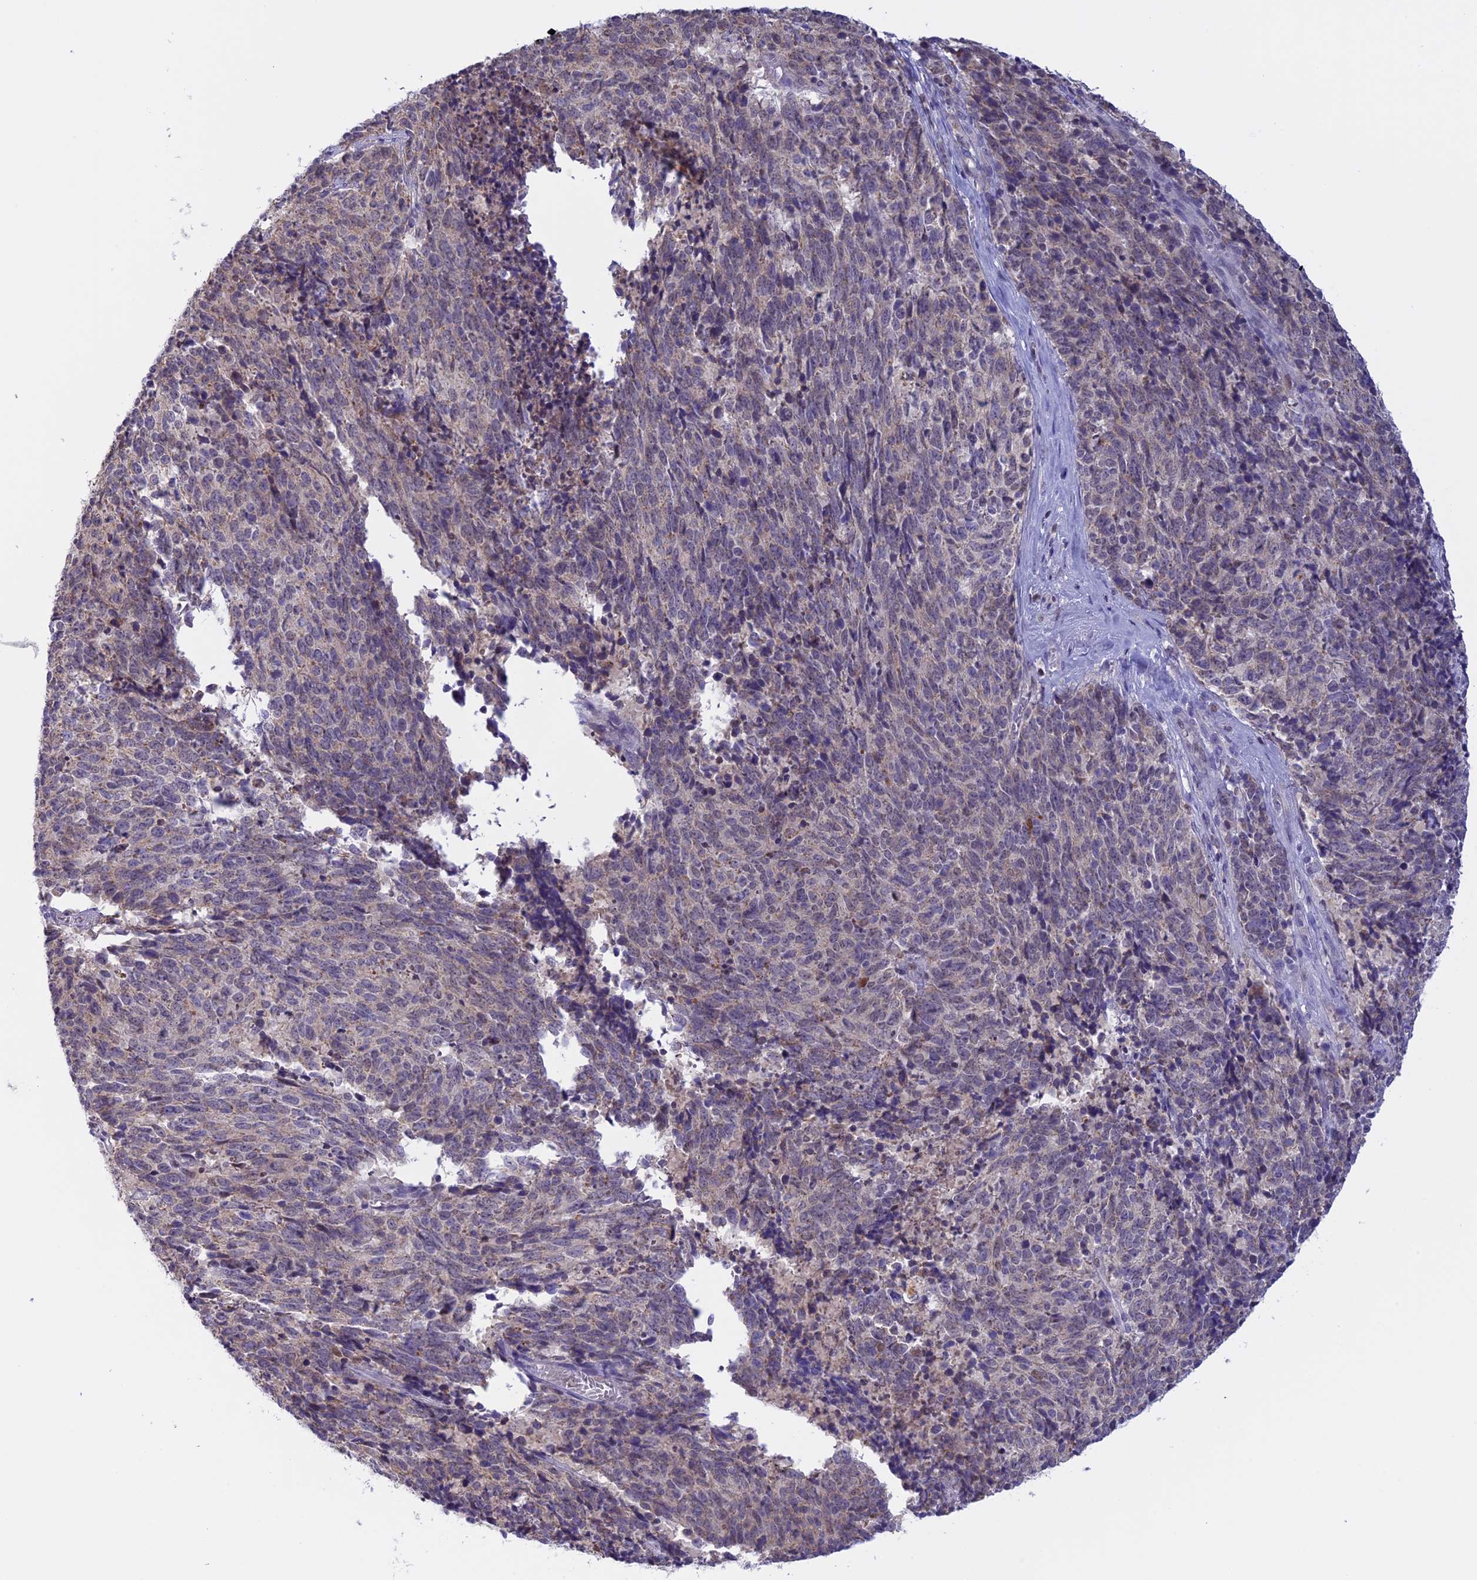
{"staining": {"intensity": "weak", "quantity": "<25%", "location": "nuclear"}, "tissue": "cervical cancer", "cell_type": "Tumor cells", "image_type": "cancer", "snomed": [{"axis": "morphology", "description": "Squamous cell carcinoma, NOS"}, {"axis": "topography", "description": "Cervix"}], "caption": "Immunohistochemistry (IHC) histopathology image of neoplastic tissue: human cervical cancer stained with DAB (3,3'-diaminobenzidine) reveals no significant protein positivity in tumor cells.", "gene": "IZUMO2", "patient": {"sex": "female", "age": 29}}